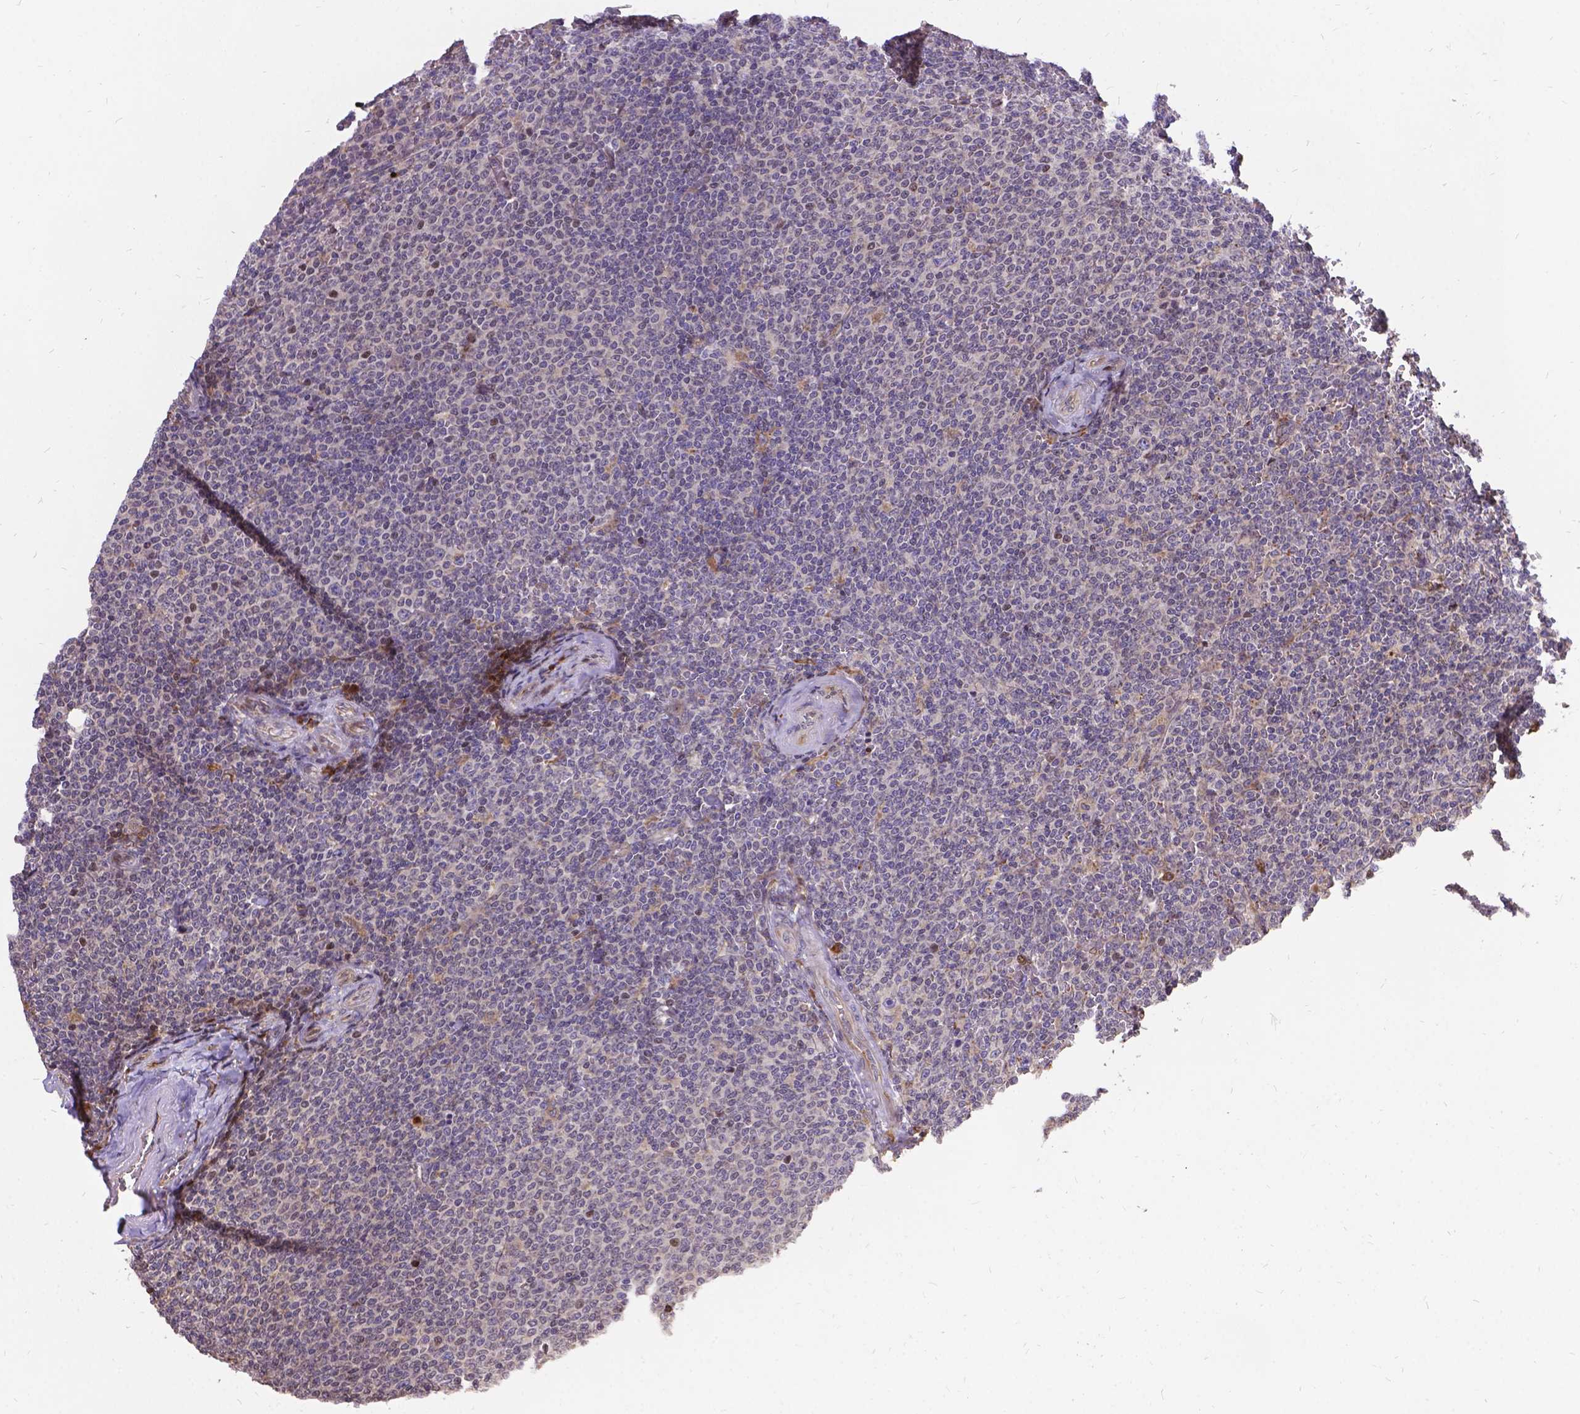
{"staining": {"intensity": "negative", "quantity": "none", "location": "none"}, "tissue": "lymphoma", "cell_type": "Tumor cells", "image_type": "cancer", "snomed": [{"axis": "morphology", "description": "Malignant lymphoma, non-Hodgkin's type, Low grade"}, {"axis": "topography", "description": "Spleen"}], "caption": "High power microscopy micrograph of an immunohistochemistry micrograph of low-grade malignant lymphoma, non-Hodgkin's type, revealing no significant positivity in tumor cells. (Stains: DAB (3,3'-diaminobenzidine) immunohistochemistry with hematoxylin counter stain, Microscopy: brightfield microscopy at high magnification).", "gene": "DENND6A", "patient": {"sex": "female", "age": 77}}